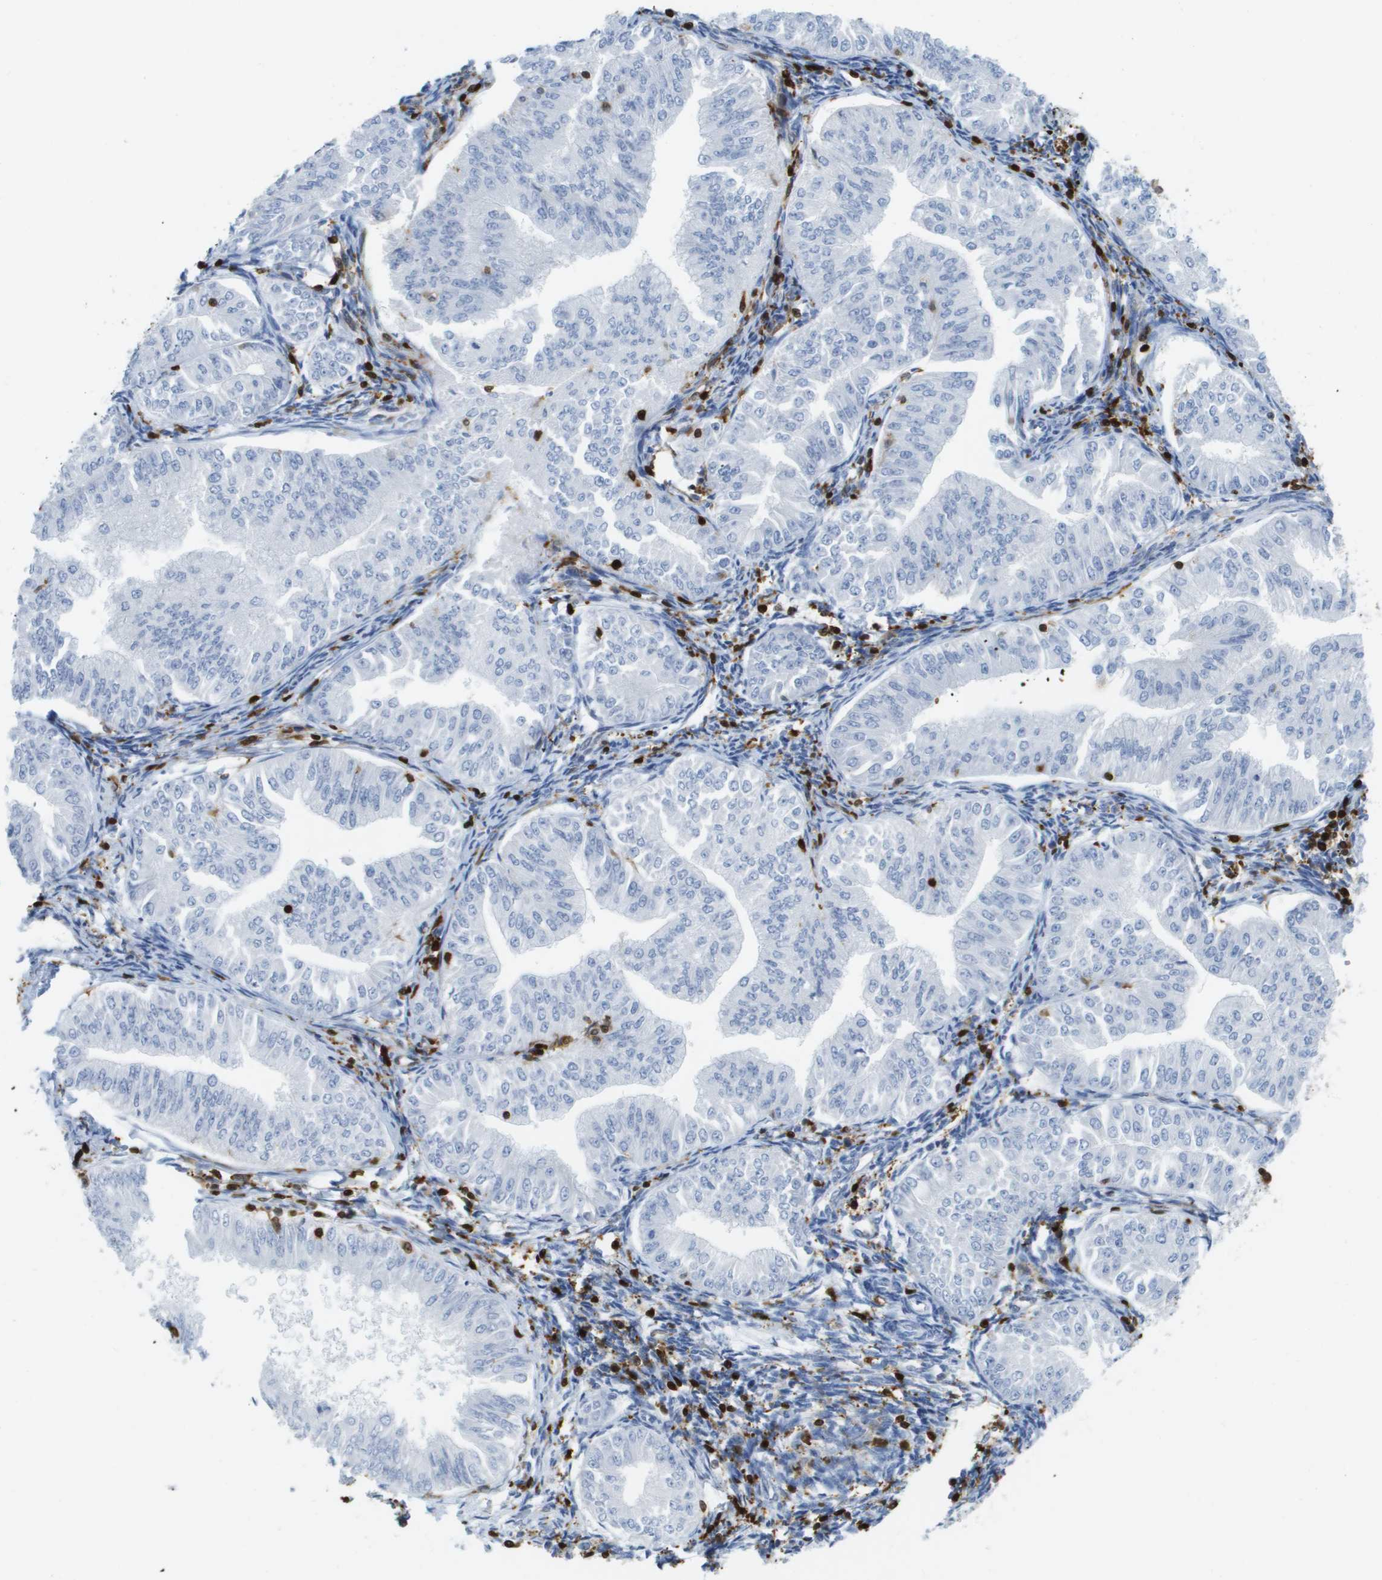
{"staining": {"intensity": "negative", "quantity": "none", "location": "none"}, "tissue": "endometrial cancer", "cell_type": "Tumor cells", "image_type": "cancer", "snomed": [{"axis": "morphology", "description": "Normal tissue, NOS"}, {"axis": "morphology", "description": "Adenocarcinoma, NOS"}, {"axis": "topography", "description": "Endometrium"}], "caption": "An immunohistochemistry (IHC) histopathology image of endometrial cancer is shown. There is no staining in tumor cells of endometrial cancer. Nuclei are stained in blue.", "gene": "DOCK5", "patient": {"sex": "female", "age": 53}}